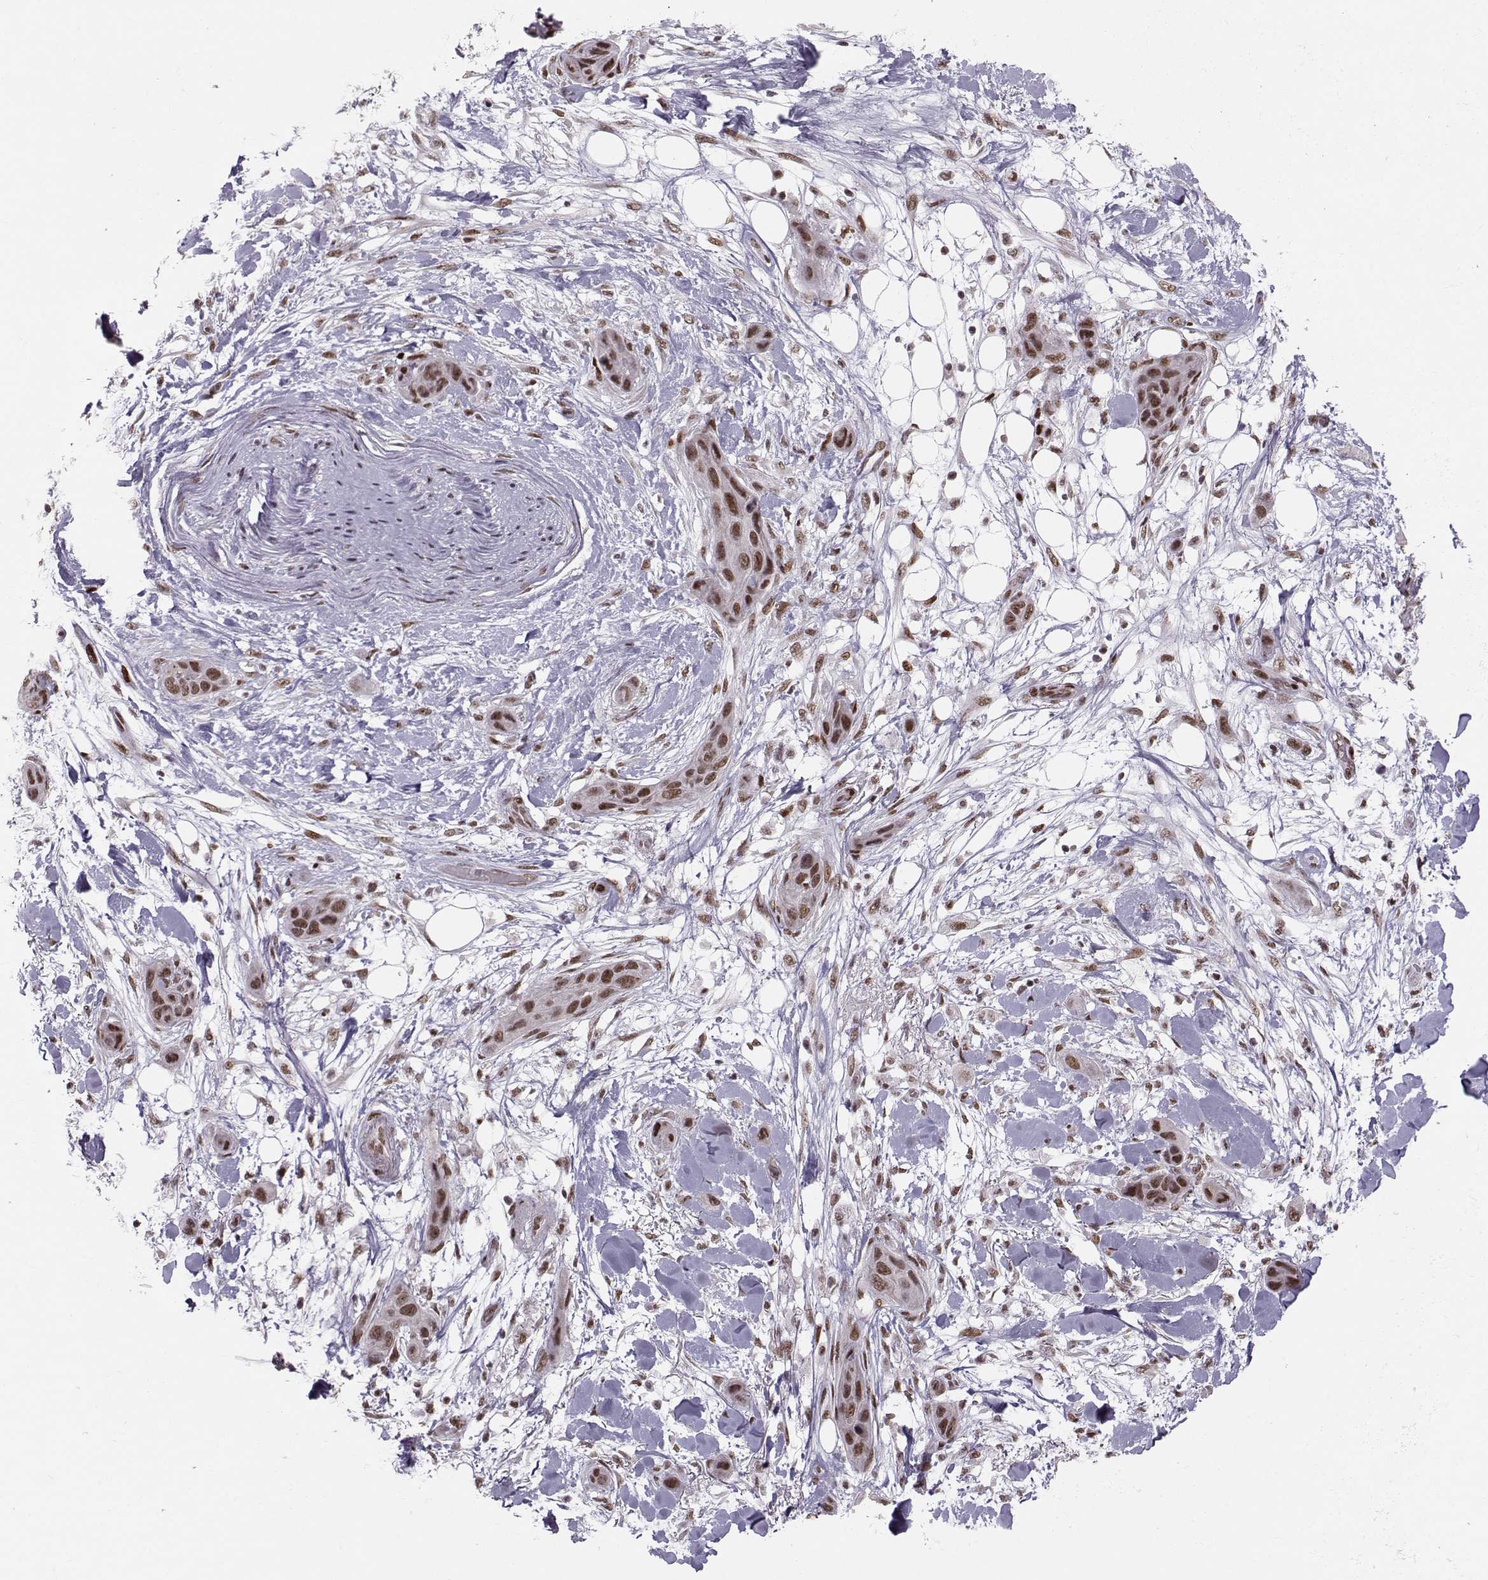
{"staining": {"intensity": "moderate", "quantity": ">75%", "location": "nuclear"}, "tissue": "skin cancer", "cell_type": "Tumor cells", "image_type": "cancer", "snomed": [{"axis": "morphology", "description": "Squamous cell carcinoma, NOS"}, {"axis": "topography", "description": "Skin"}], "caption": "About >75% of tumor cells in human squamous cell carcinoma (skin) reveal moderate nuclear protein staining as visualized by brown immunohistochemical staining.", "gene": "SNAPC2", "patient": {"sex": "male", "age": 79}}